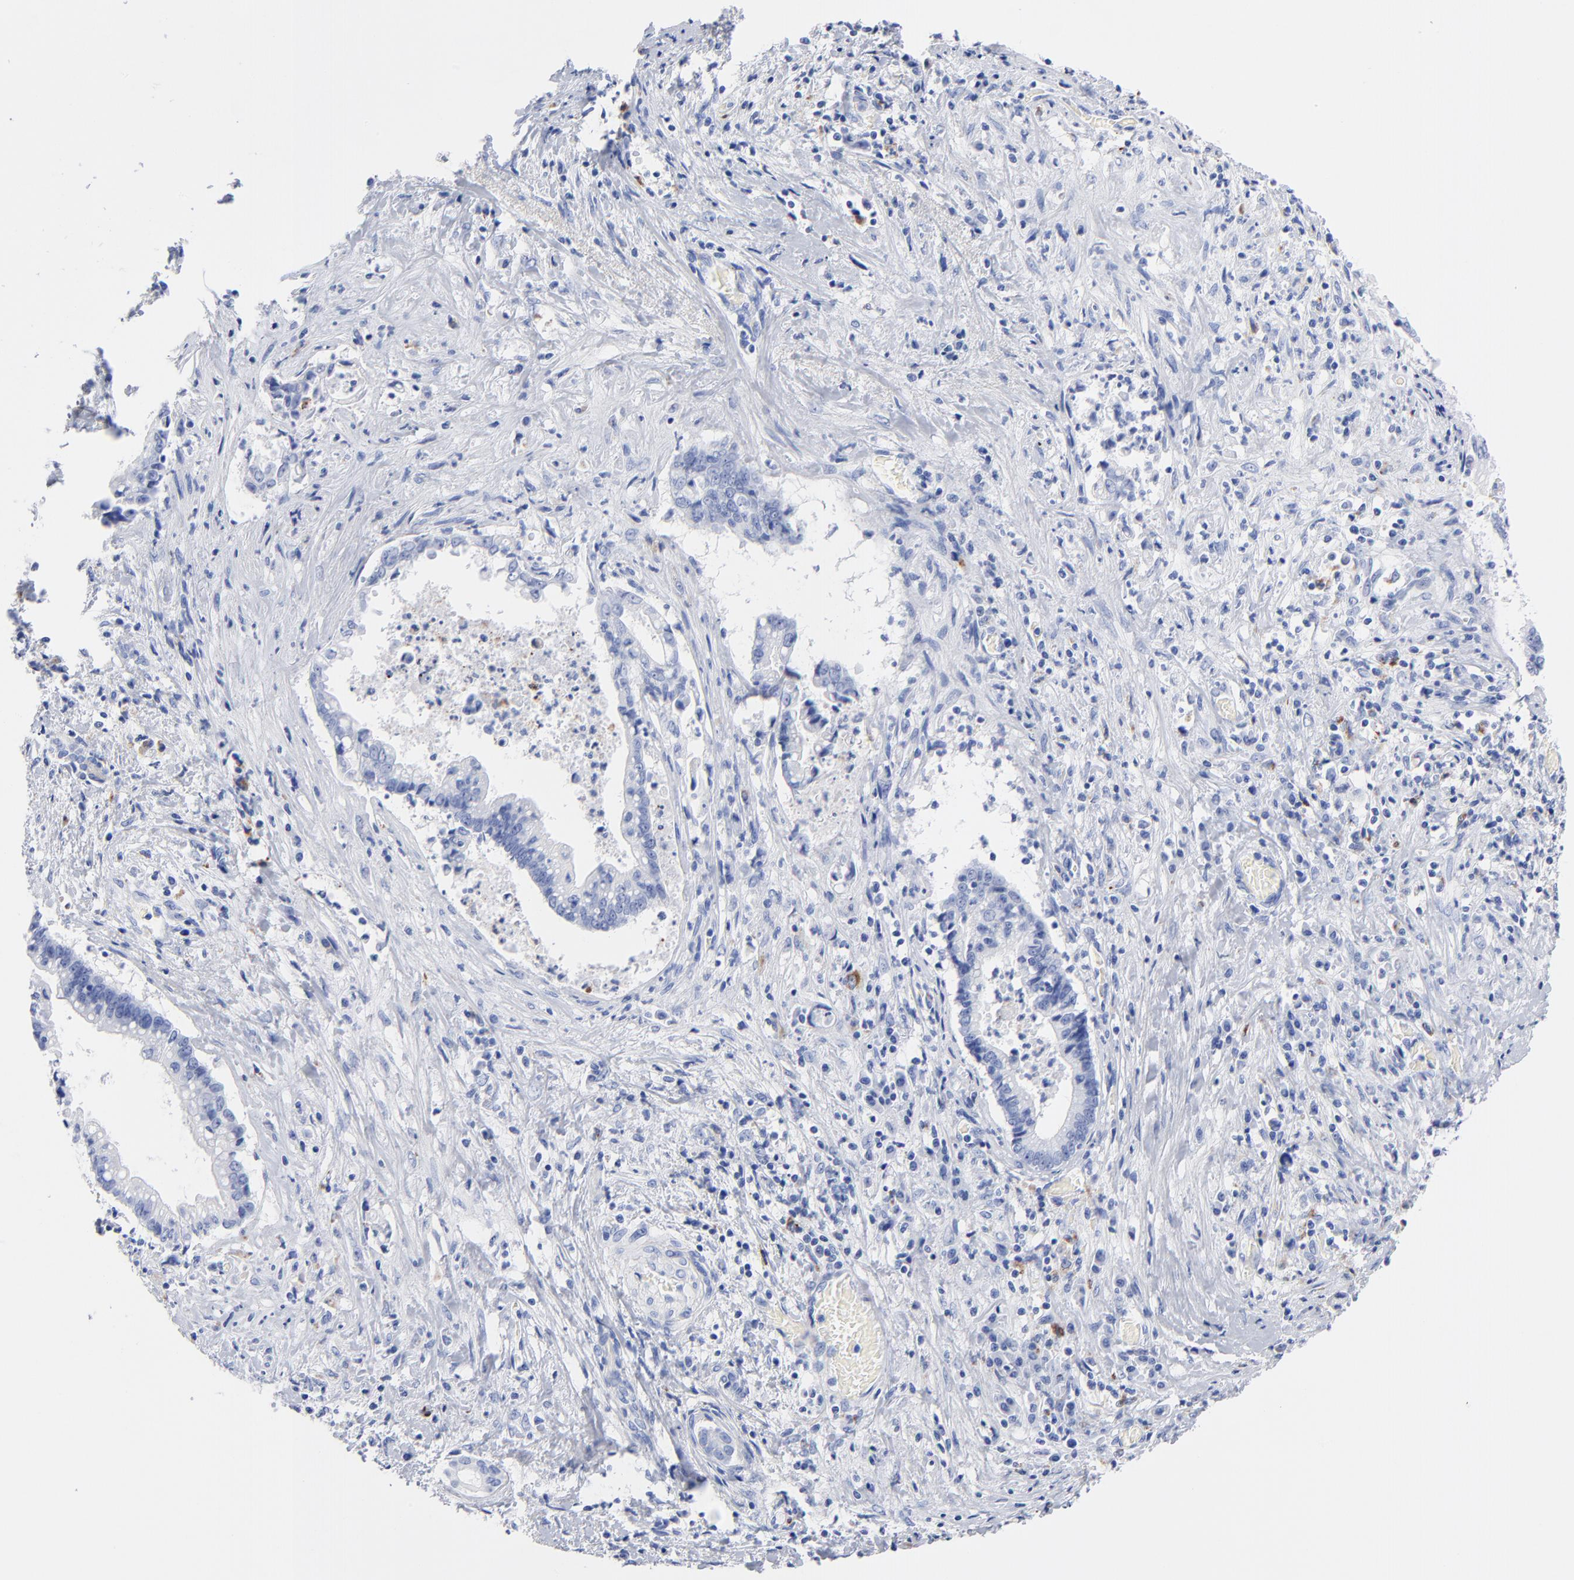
{"staining": {"intensity": "negative", "quantity": "none", "location": "none"}, "tissue": "liver cancer", "cell_type": "Tumor cells", "image_type": "cancer", "snomed": [{"axis": "morphology", "description": "Cholangiocarcinoma"}, {"axis": "topography", "description": "Liver"}], "caption": "Immunohistochemistry histopathology image of neoplastic tissue: human liver cancer stained with DAB (3,3'-diaminobenzidine) shows no significant protein positivity in tumor cells.", "gene": "CPVL", "patient": {"sex": "male", "age": 57}}